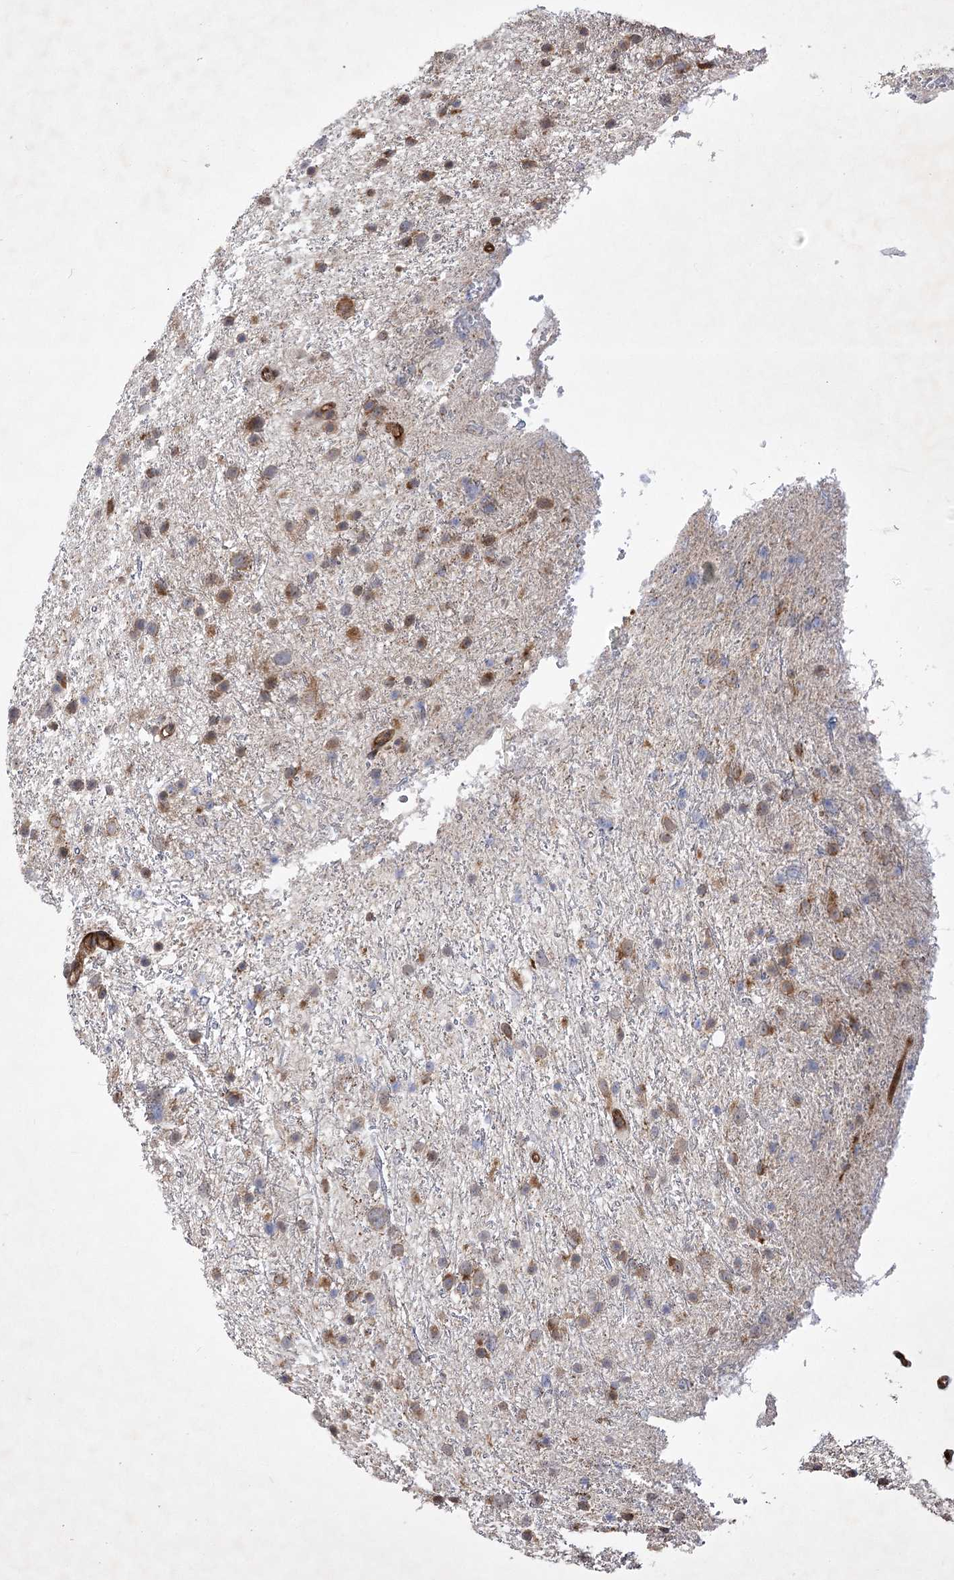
{"staining": {"intensity": "moderate", "quantity": "<25%", "location": "cytoplasmic/membranous"}, "tissue": "glioma", "cell_type": "Tumor cells", "image_type": "cancer", "snomed": [{"axis": "morphology", "description": "Glioma, malignant, Low grade"}, {"axis": "topography", "description": "Cerebral cortex"}], "caption": "Human glioma stained with a brown dye exhibits moderate cytoplasmic/membranous positive staining in about <25% of tumor cells.", "gene": "ARHGAP31", "patient": {"sex": "female", "age": 39}}